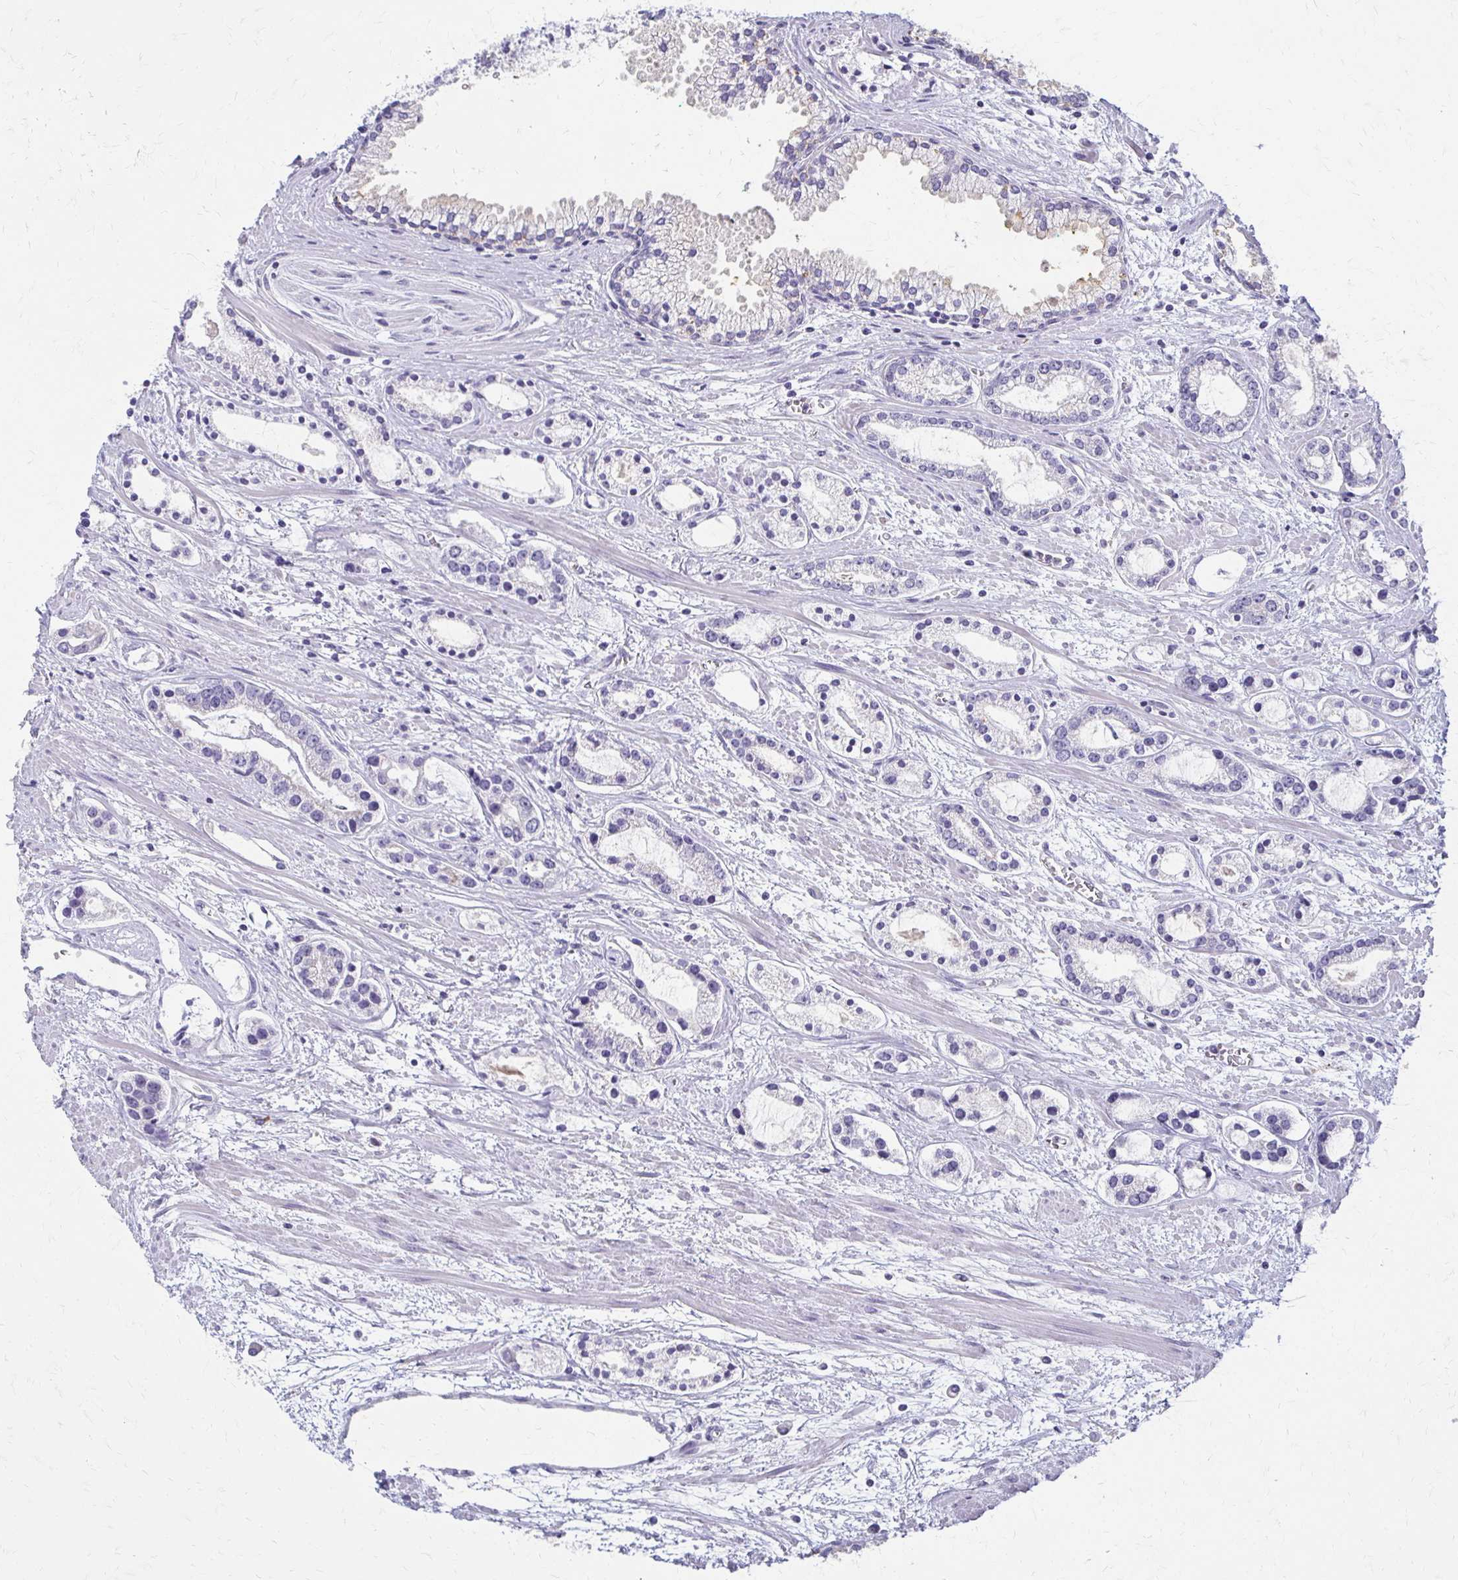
{"staining": {"intensity": "negative", "quantity": "none", "location": "none"}, "tissue": "prostate cancer", "cell_type": "Tumor cells", "image_type": "cancer", "snomed": [{"axis": "morphology", "description": "Adenocarcinoma, Medium grade"}, {"axis": "topography", "description": "Prostate"}], "caption": "Tumor cells show no significant protein expression in prostate medium-grade adenocarcinoma.", "gene": "BBS12", "patient": {"sex": "male", "age": 57}}